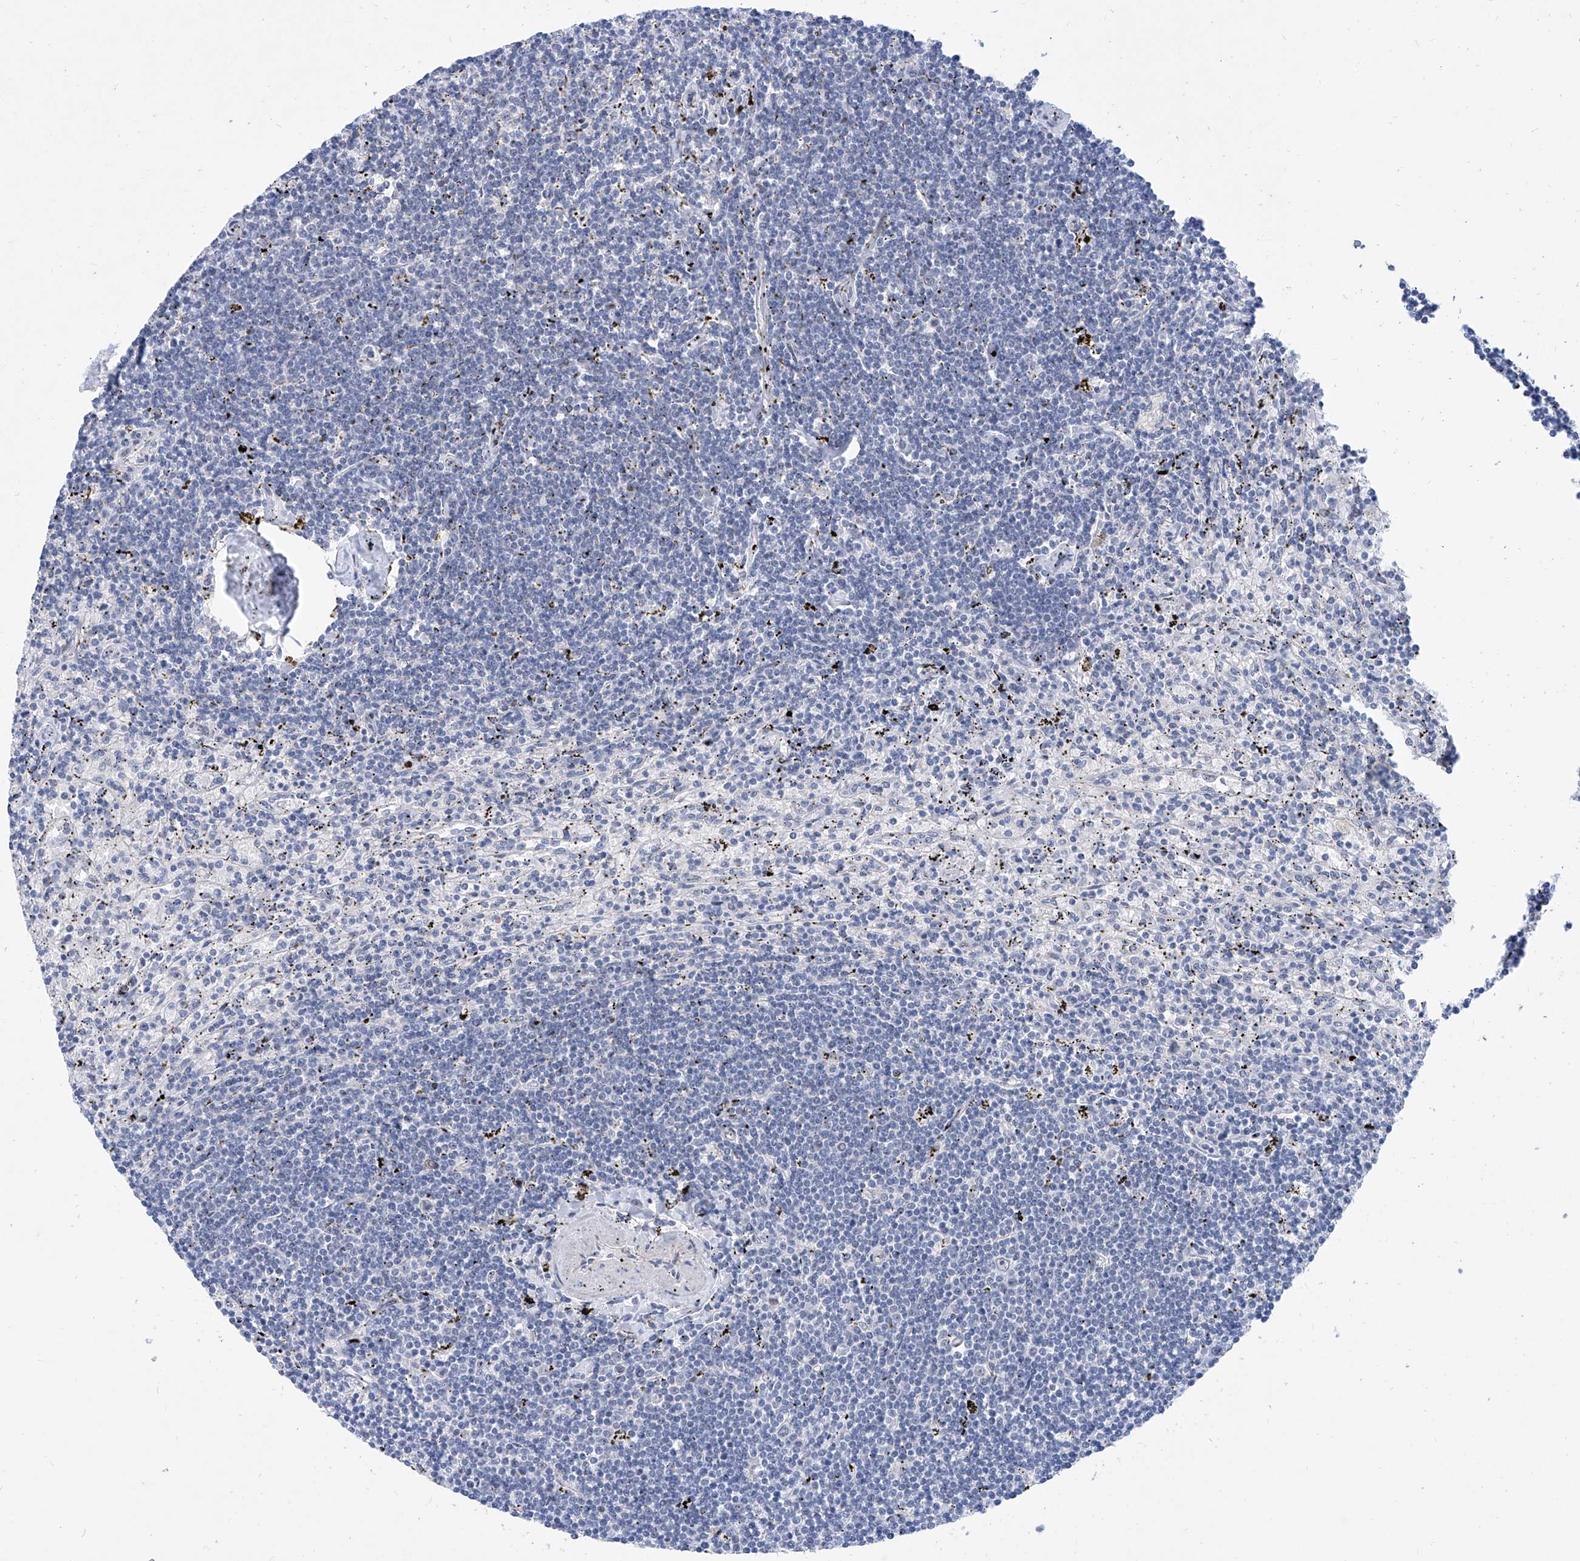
{"staining": {"intensity": "negative", "quantity": "none", "location": "none"}, "tissue": "lymphoma", "cell_type": "Tumor cells", "image_type": "cancer", "snomed": [{"axis": "morphology", "description": "Malignant lymphoma, non-Hodgkin's type, Low grade"}, {"axis": "topography", "description": "Spleen"}], "caption": "This is a micrograph of IHC staining of malignant lymphoma, non-Hodgkin's type (low-grade), which shows no positivity in tumor cells.", "gene": "BPTF", "patient": {"sex": "male", "age": 76}}